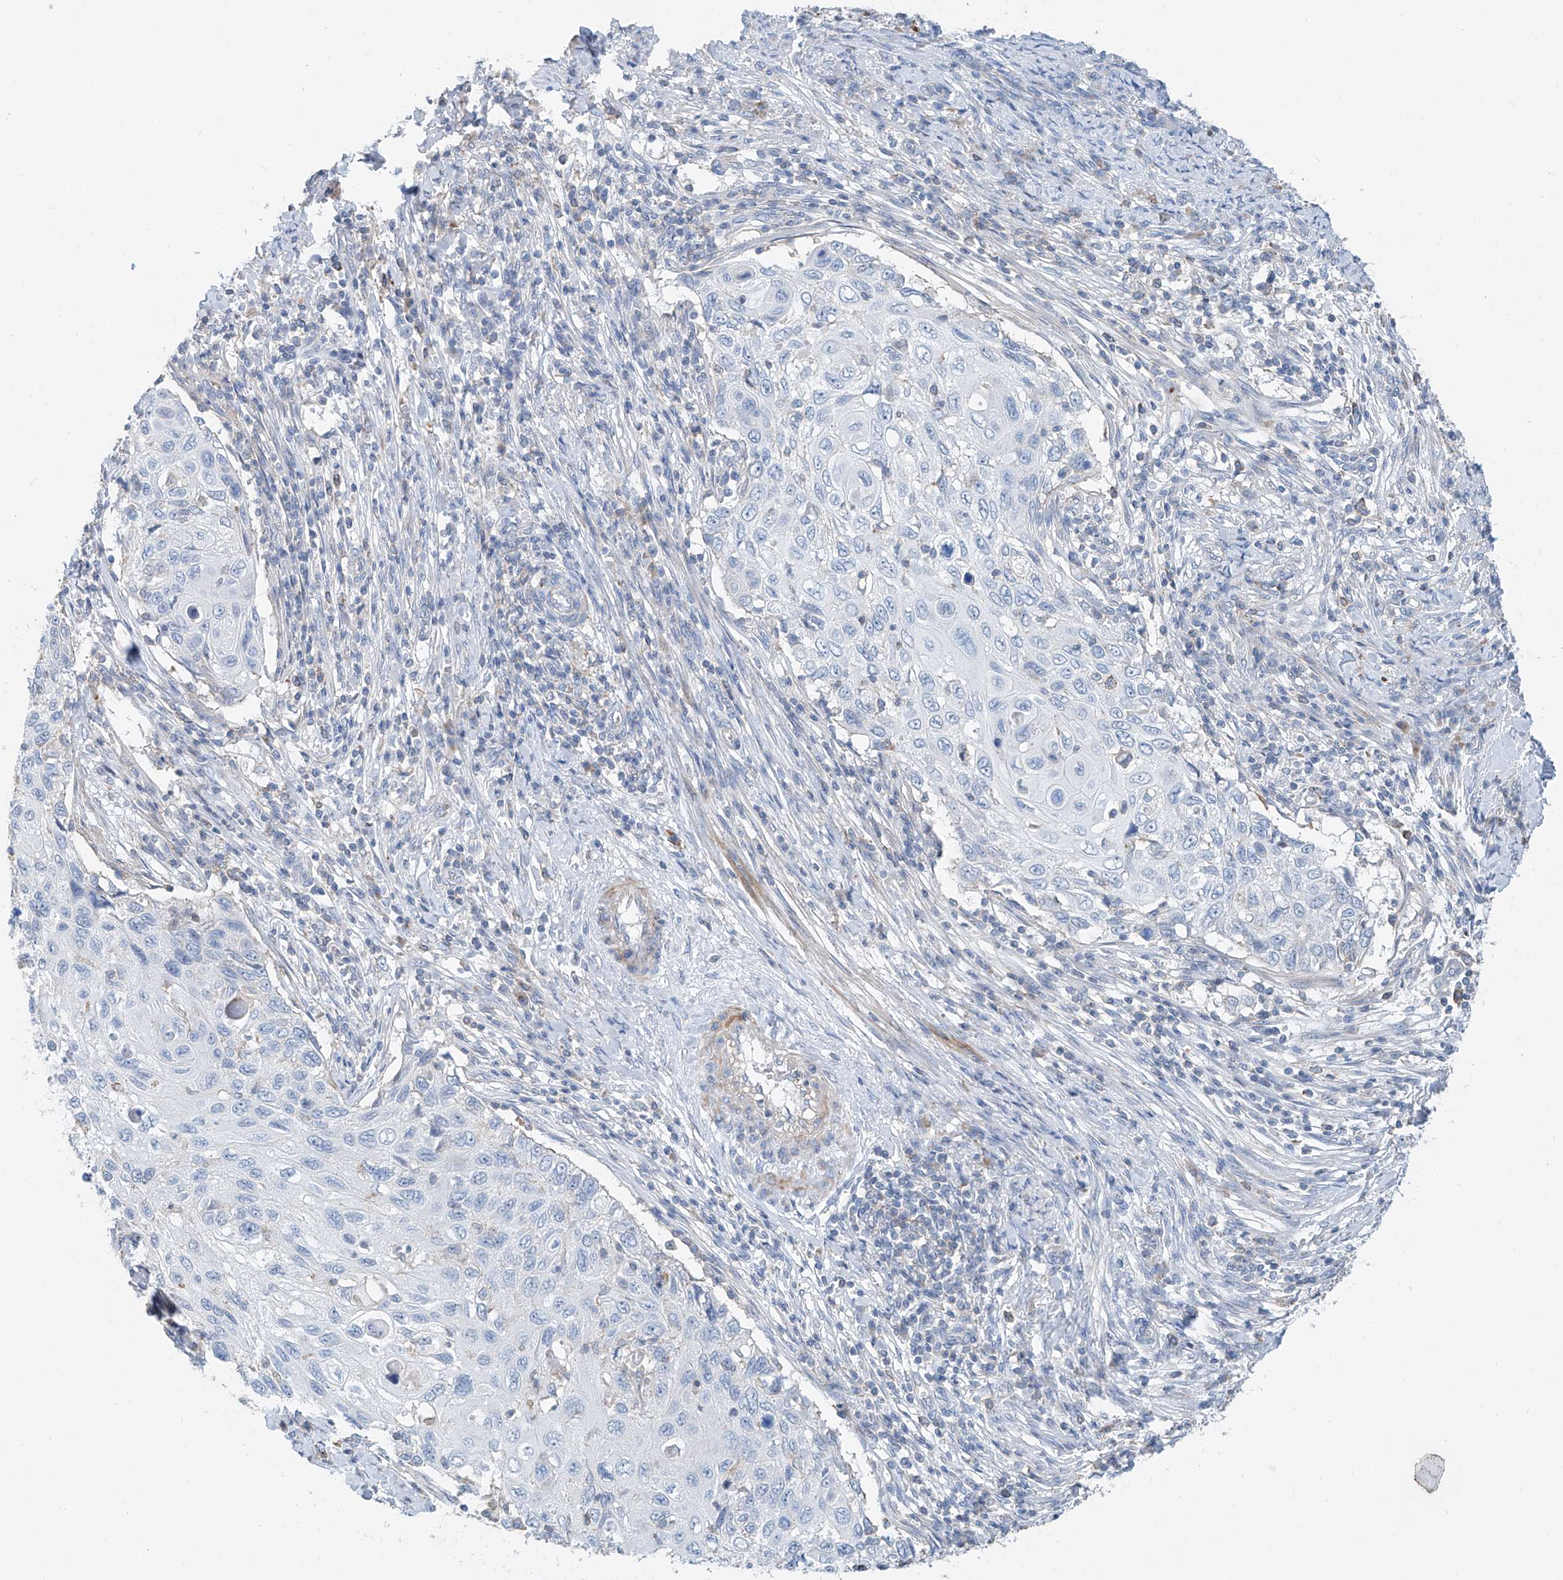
{"staining": {"intensity": "negative", "quantity": "none", "location": "none"}, "tissue": "cervical cancer", "cell_type": "Tumor cells", "image_type": "cancer", "snomed": [{"axis": "morphology", "description": "Squamous cell carcinoma, NOS"}, {"axis": "topography", "description": "Cervix"}], "caption": "The image shows no staining of tumor cells in cervical cancer. (Stains: DAB (3,3'-diaminobenzidine) immunohistochemistry with hematoxylin counter stain, Microscopy: brightfield microscopy at high magnification).", "gene": "ANKRD34A", "patient": {"sex": "female", "age": 70}}